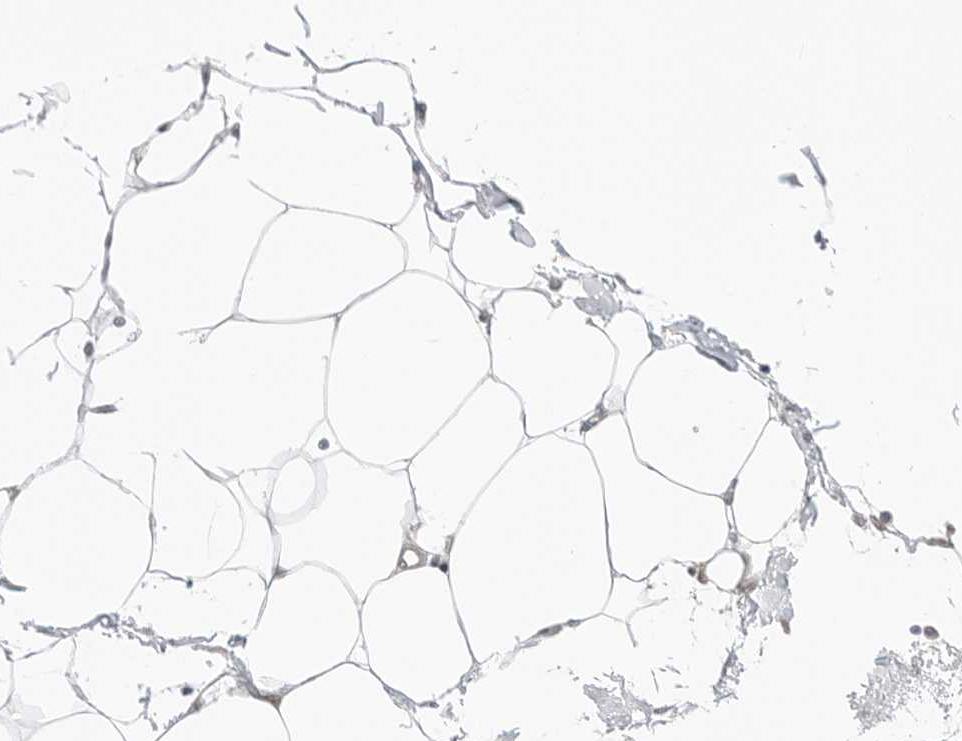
{"staining": {"intensity": "negative", "quantity": "none", "location": "none"}, "tissue": "adipose tissue", "cell_type": "Adipocytes", "image_type": "normal", "snomed": [{"axis": "morphology", "description": "Normal tissue, NOS"}, {"axis": "morphology", "description": "Adenocarcinoma, NOS"}, {"axis": "topography", "description": "Colon"}, {"axis": "topography", "description": "Peripheral nerve tissue"}], "caption": "Immunohistochemistry (IHC) micrograph of benign adipose tissue: human adipose tissue stained with DAB demonstrates no significant protein positivity in adipocytes. (DAB (3,3'-diaminobenzidine) IHC visualized using brightfield microscopy, high magnification).", "gene": "NUDC", "patient": {"sex": "male", "age": 14}}